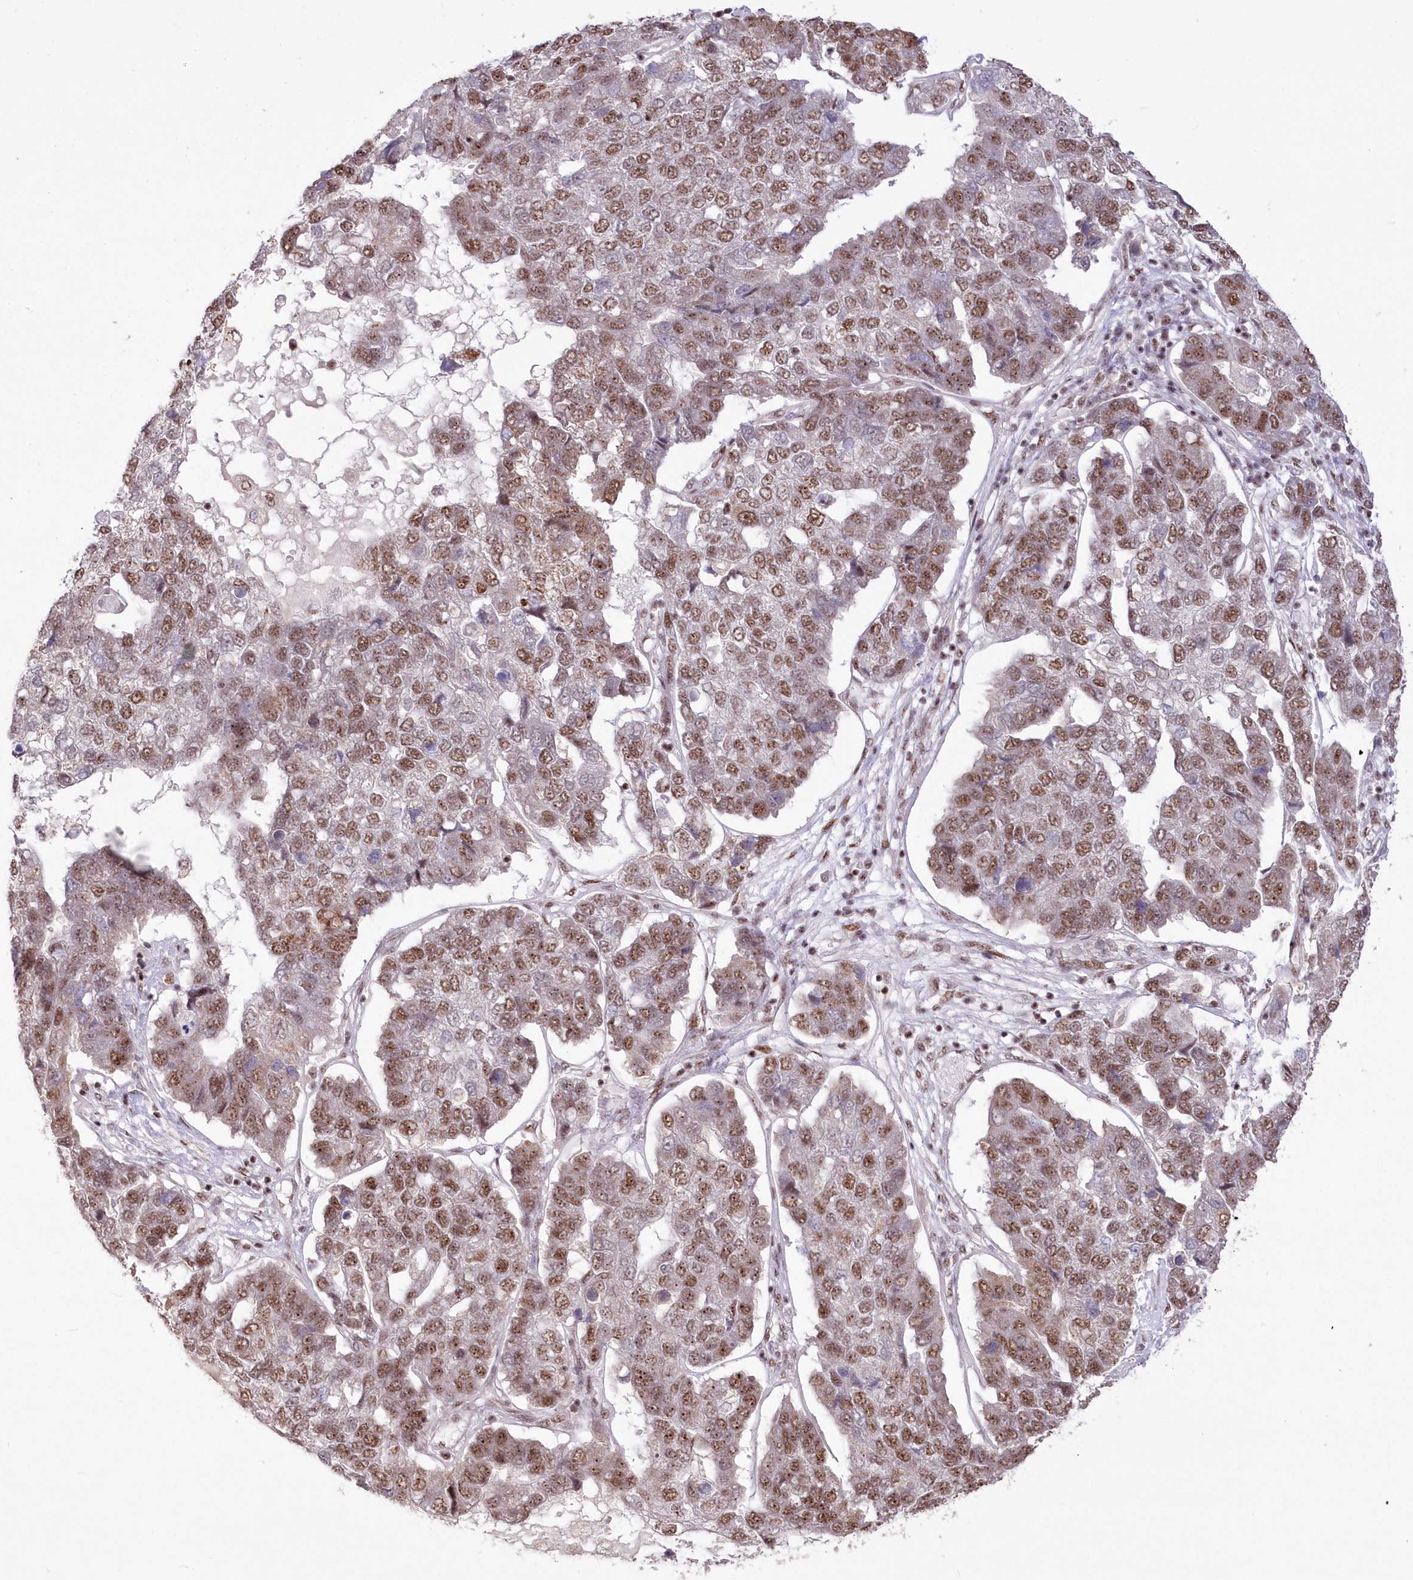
{"staining": {"intensity": "moderate", "quantity": ">75%", "location": "nuclear"}, "tissue": "pancreatic cancer", "cell_type": "Tumor cells", "image_type": "cancer", "snomed": [{"axis": "morphology", "description": "Adenocarcinoma, NOS"}, {"axis": "topography", "description": "Pancreas"}], "caption": "This is a photomicrograph of immunohistochemistry (IHC) staining of pancreatic adenocarcinoma, which shows moderate staining in the nuclear of tumor cells.", "gene": "WBP1L", "patient": {"sex": "female", "age": 61}}